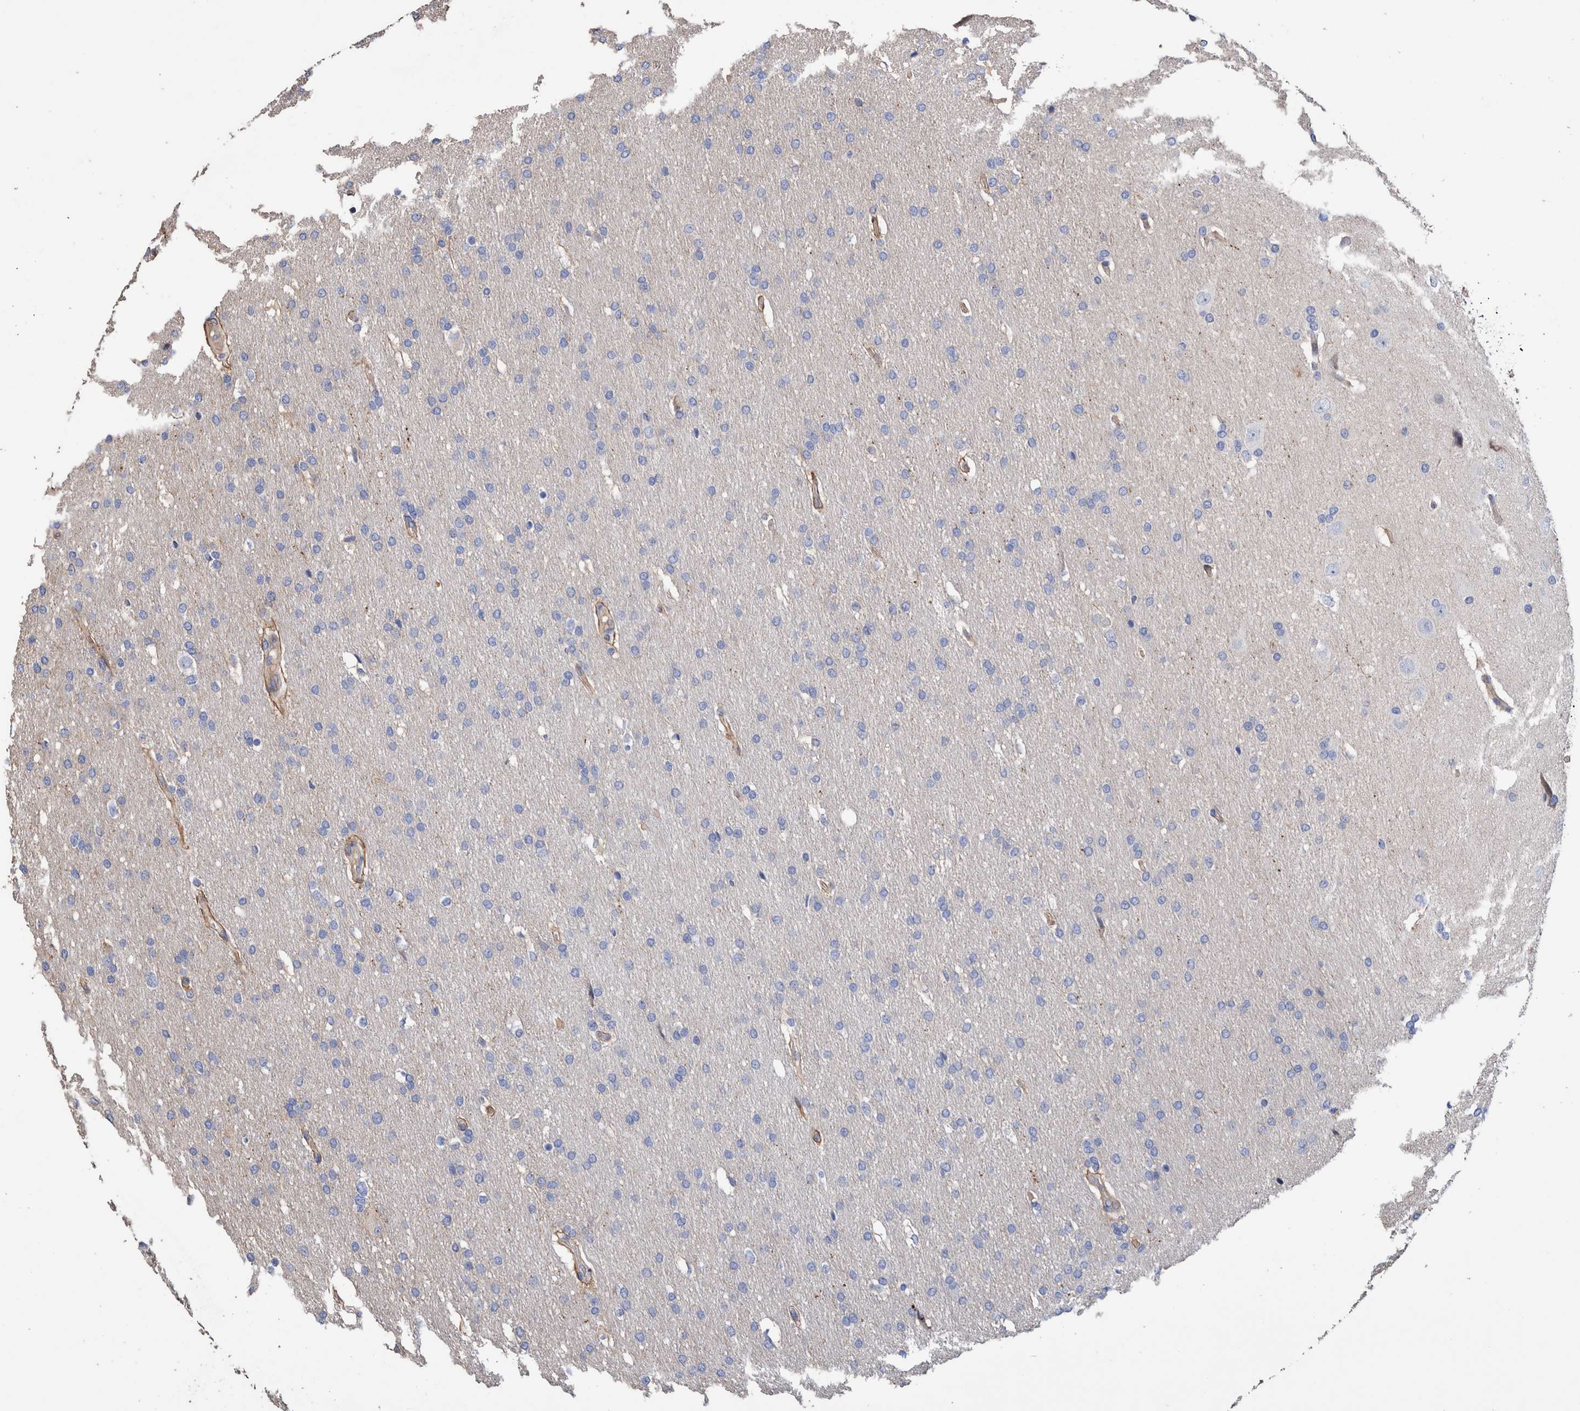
{"staining": {"intensity": "negative", "quantity": "none", "location": "none"}, "tissue": "glioma", "cell_type": "Tumor cells", "image_type": "cancer", "snomed": [{"axis": "morphology", "description": "Glioma, malignant, Low grade"}, {"axis": "topography", "description": "Brain"}], "caption": "A photomicrograph of human glioma is negative for staining in tumor cells. (DAB IHC, high magnification).", "gene": "SLC45A4", "patient": {"sex": "female", "age": 37}}